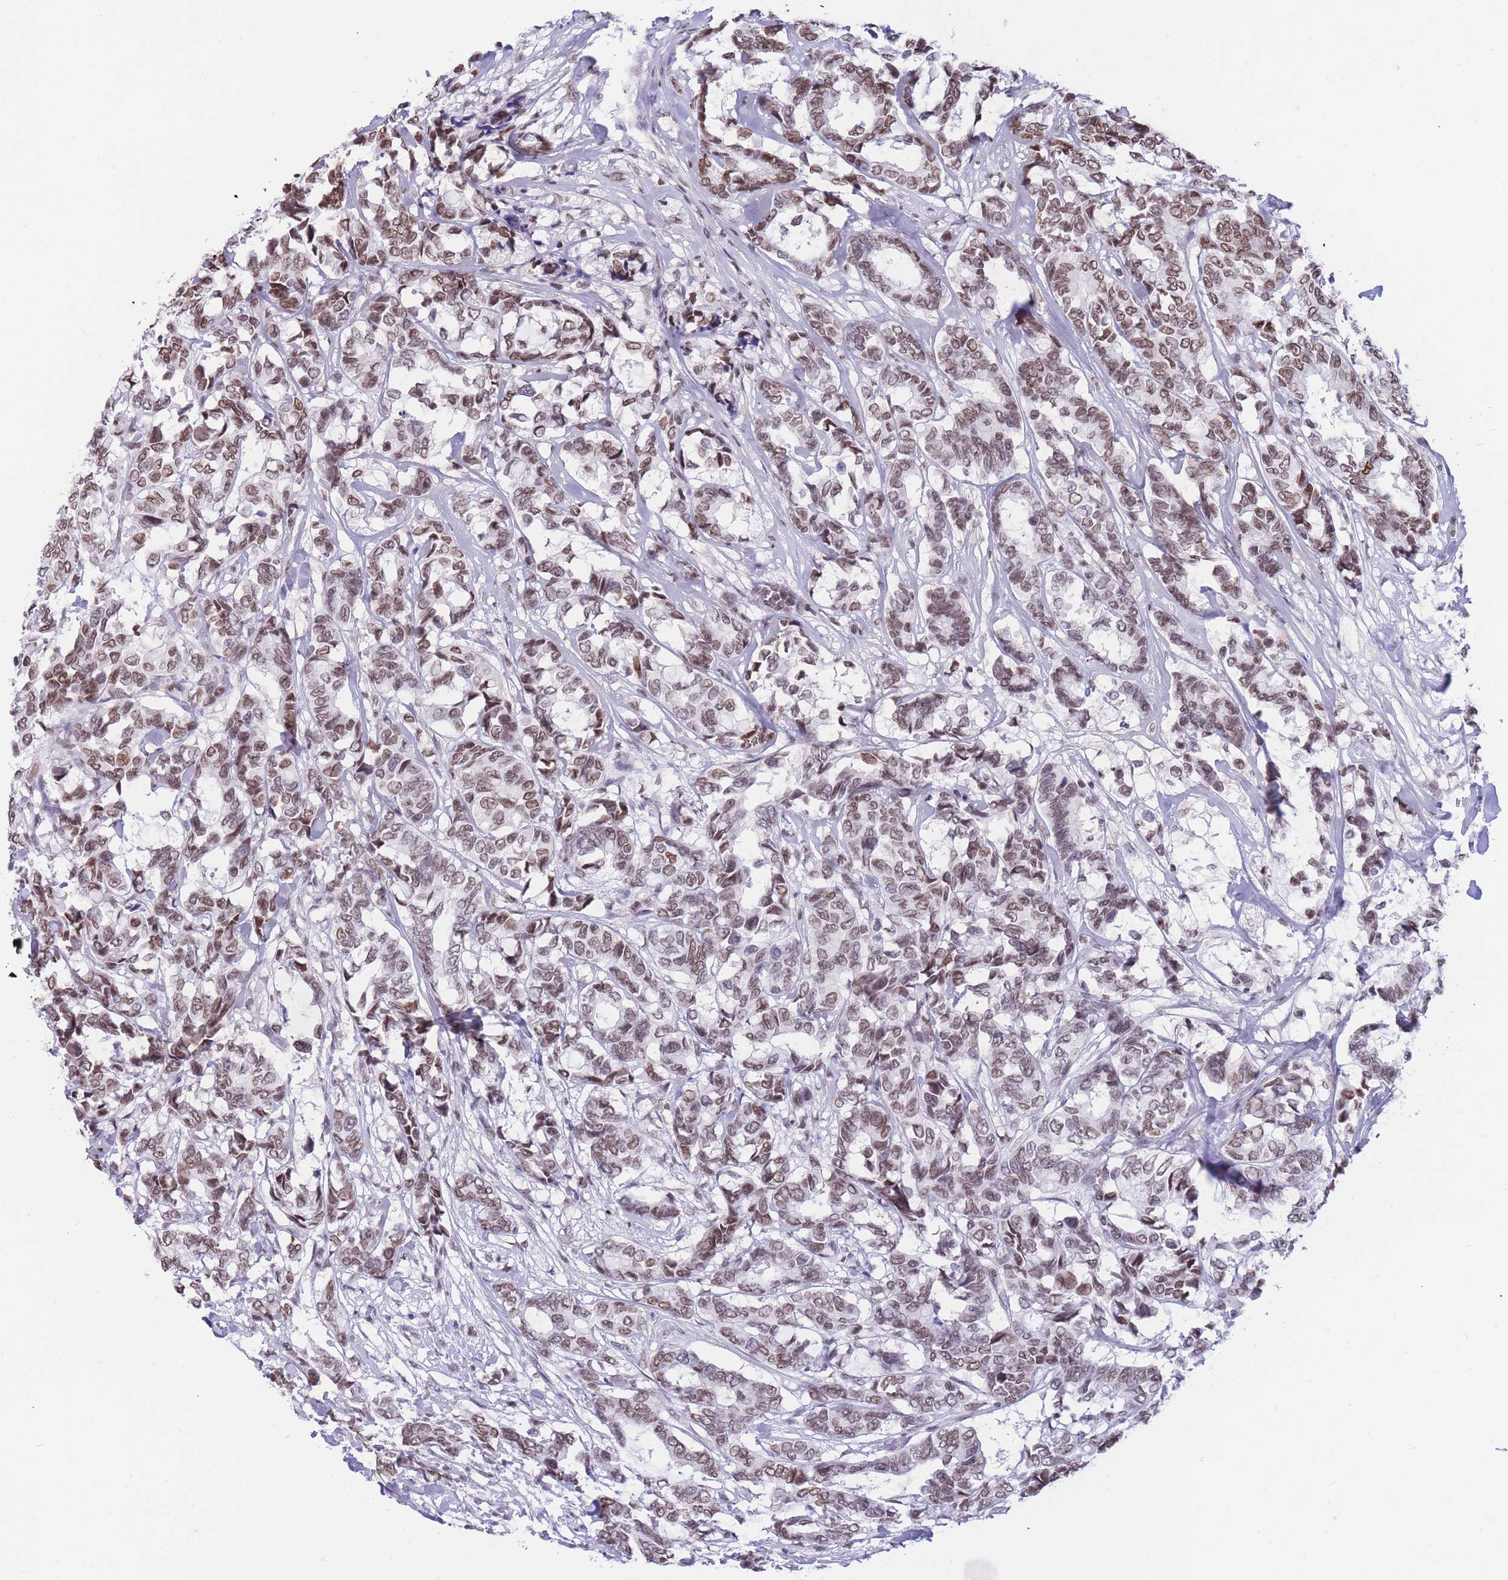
{"staining": {"intensity": "moderate", "quantity": ">75%", "location": "nuclear"}, "tissue": "breast cancer", "cell_type": "Tumor cells", "image_type": "cancer", "snomed": [{"axis": "morphology", "description": "Duct carcinoma"}, {"axis": "topography", "description": "Breast"}], "caption": "Human infiltrating ductal carcinoma (breast) stained for a protein (brown) displays moderate nuclear positive positivity in about >75% of tumor cells.", "gene": "HMGN1", "patient": {"sex": "female", "age": 87}}